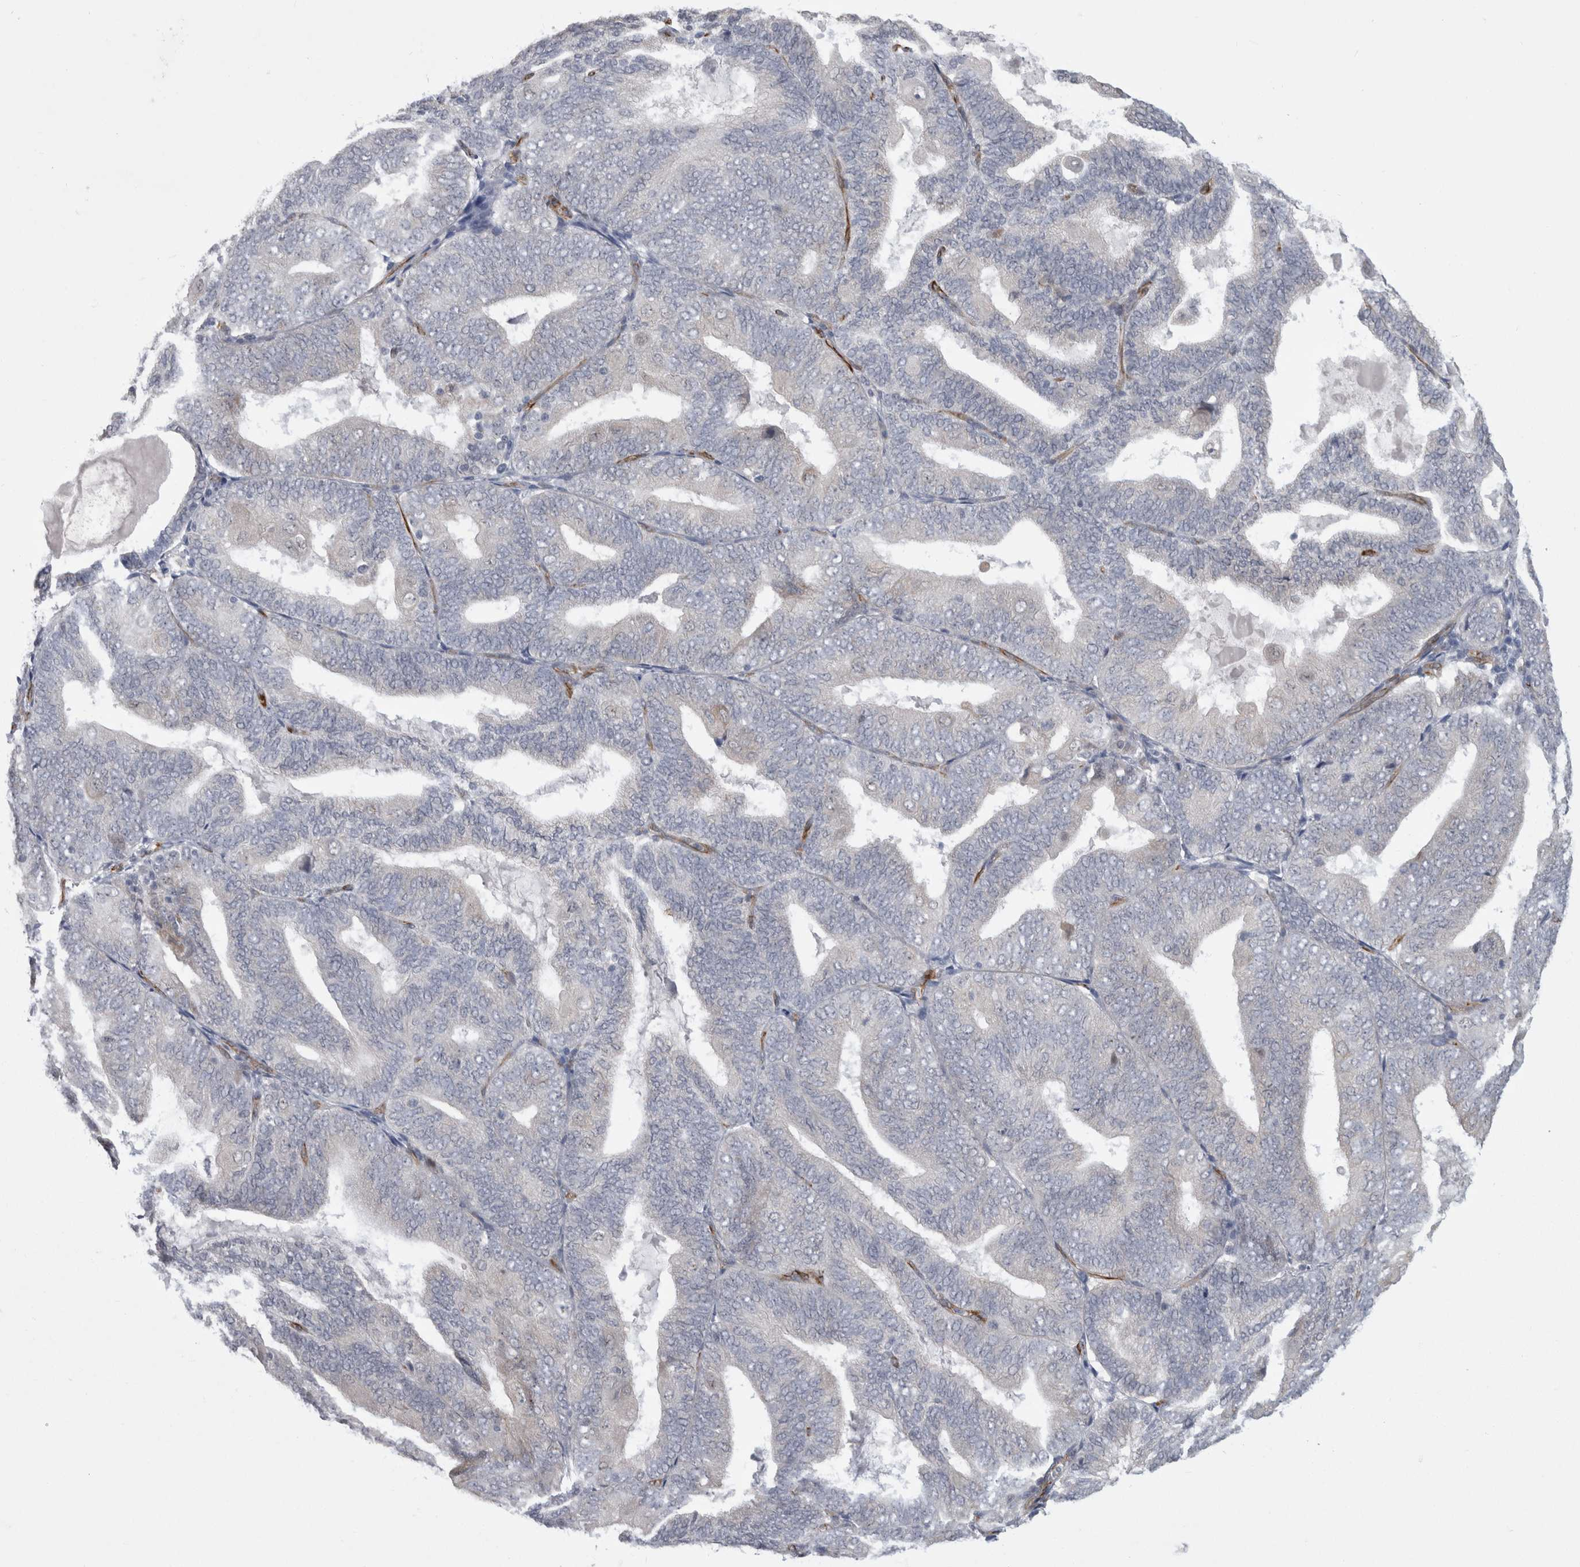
{"staining": {"intensity": "negative", "quantity": "none", "location": "none"}, "tissue": "endometrial cancer", "cell_type": "Tumor cells", "image_type": "cancer", "snomed": [{"axis": "morphology", "description": "Adenocarcinoma, NOS"}, {"axis": "topography", "description": "Endometrium"}], "caption": "Immunohistochemistry (IHC) of endometrial cancer displays no expression in tumor cells. (DAB (3,3'-diaminobenzidine) immunohistochemistry (IHC), high magnification).", "gene": "FAM83H", "patient": {"sex": "female", "age": 81}}